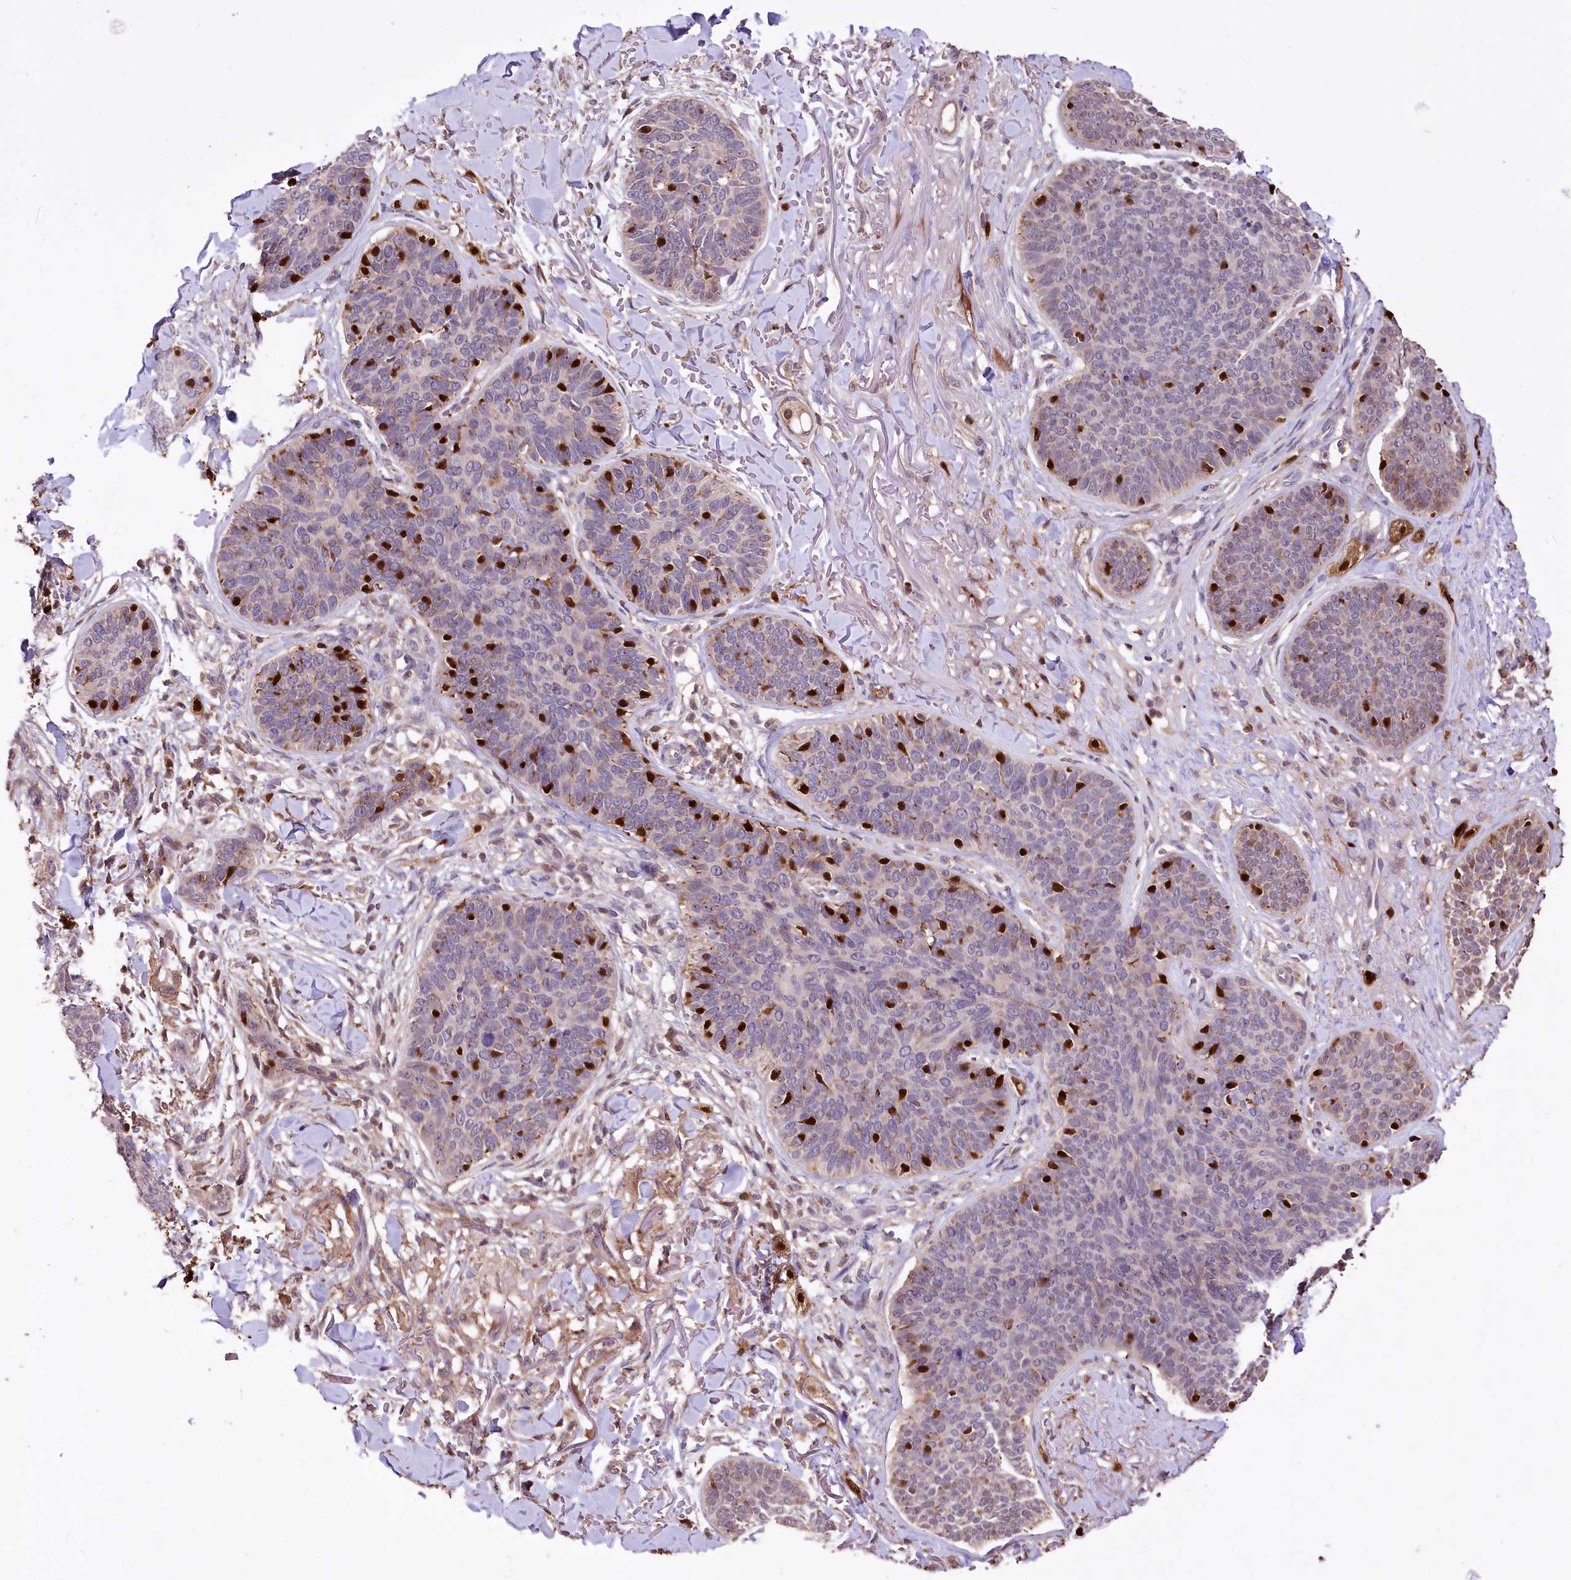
{"staining": {"intensity": "negative", "quantity": "none", "location": "none"}, "tissue": "skin cancer", "cell_type": "Tumor cells", "image_type": "cancer", "snomed": [{"axis": "morphology", "description": "Basal cell carcinoma"}, {"axis": "topography", "description": "Skin"}], "caption": "The histopathology image exhibits no staining of tumor cells in skin cancer.", "gene": "SERGEF", "patient": {"sex": "male", "age": 85}}